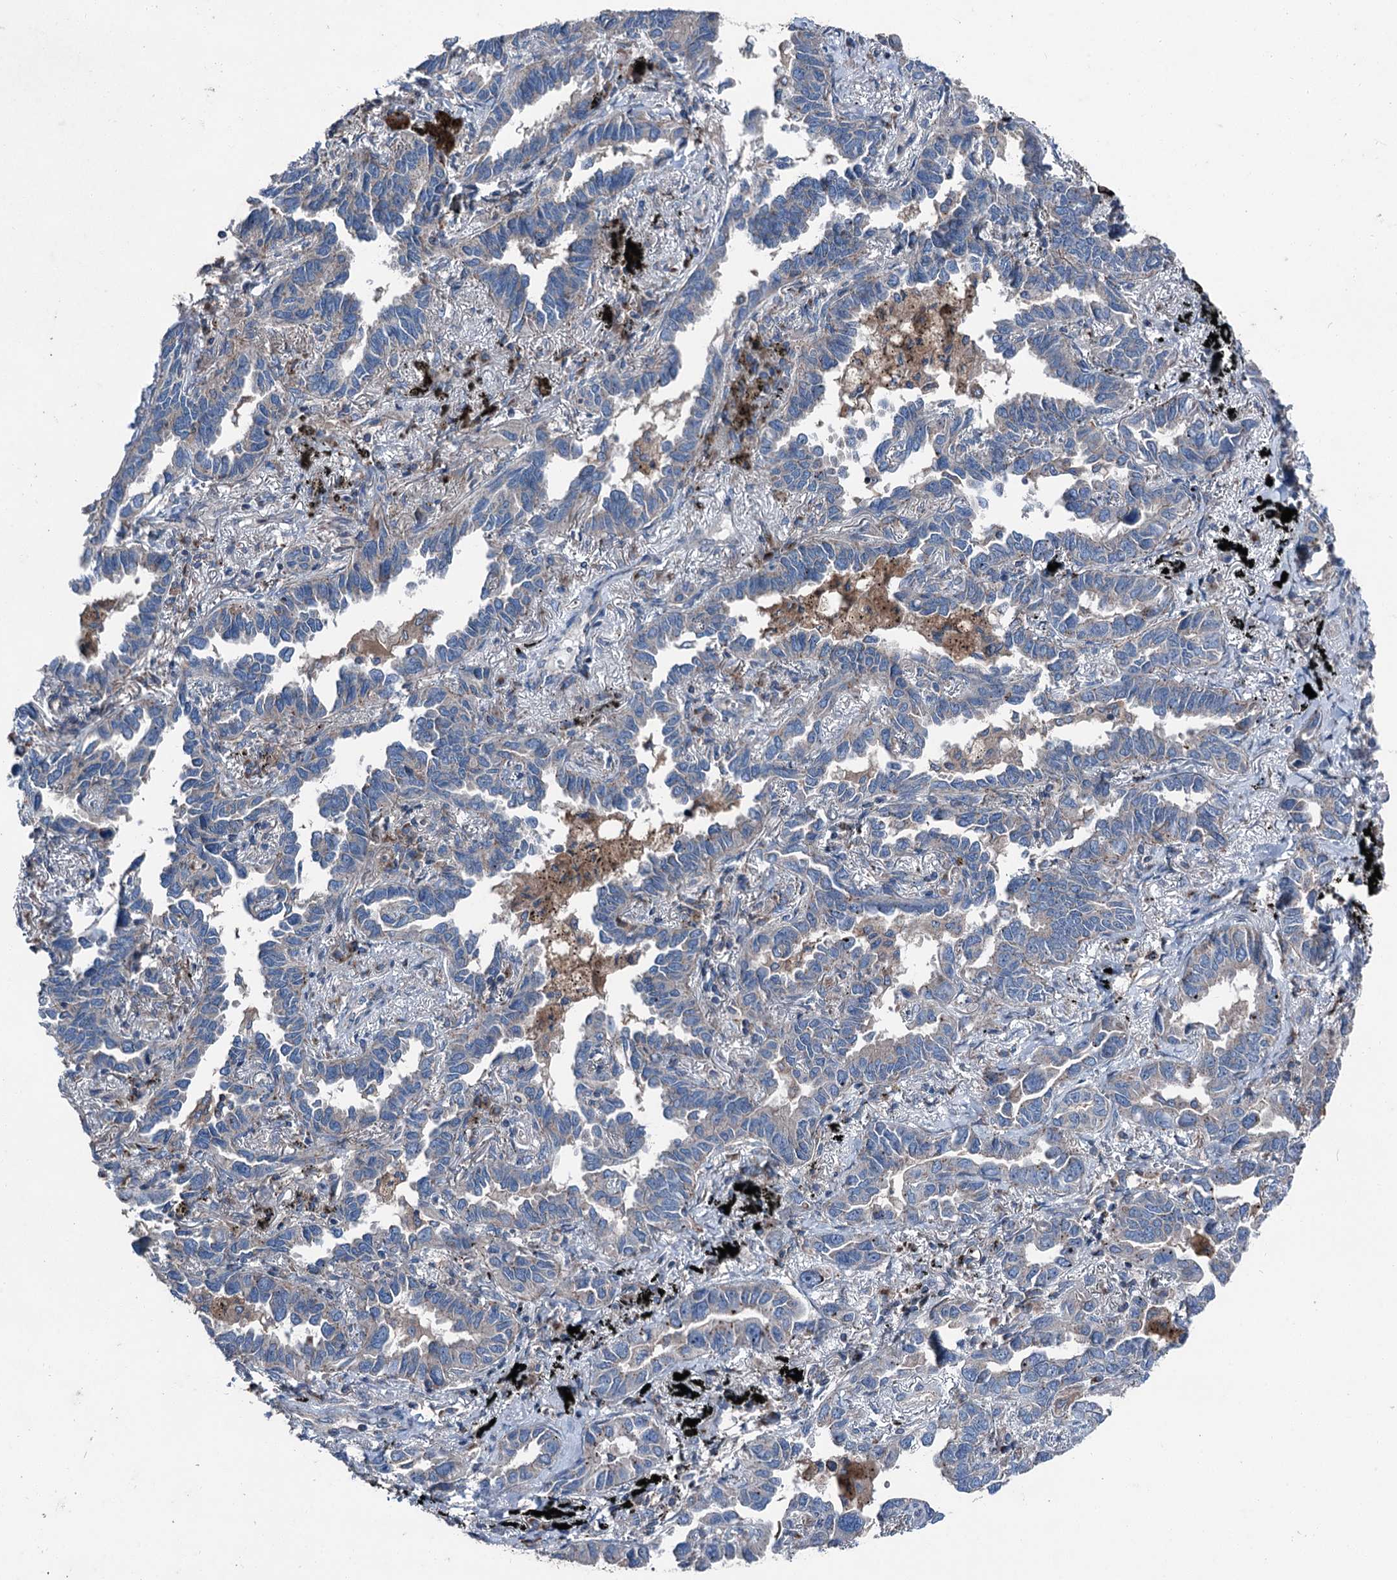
{"staining": {"intensity": "negative", "quantity": "none", "location": "none"}, "tissue": "lung cancer", "cell_type": "Tumor cells", "image_type": "cancer", "snomed": [{"axis": "morphology", "description": "Adenocarcinoma, NOS"}, {"axis": "topography", "description": "Lung"}], "caption": "Immunohistochemistry (IHC) image of neoplastic tissue: lung cancer (adenocarcinoma) stained with DAB exhibits no significant protein staining in tumor cells.", "gene": "RUFY1", "patient": {"sex": "male", "age": 67}}